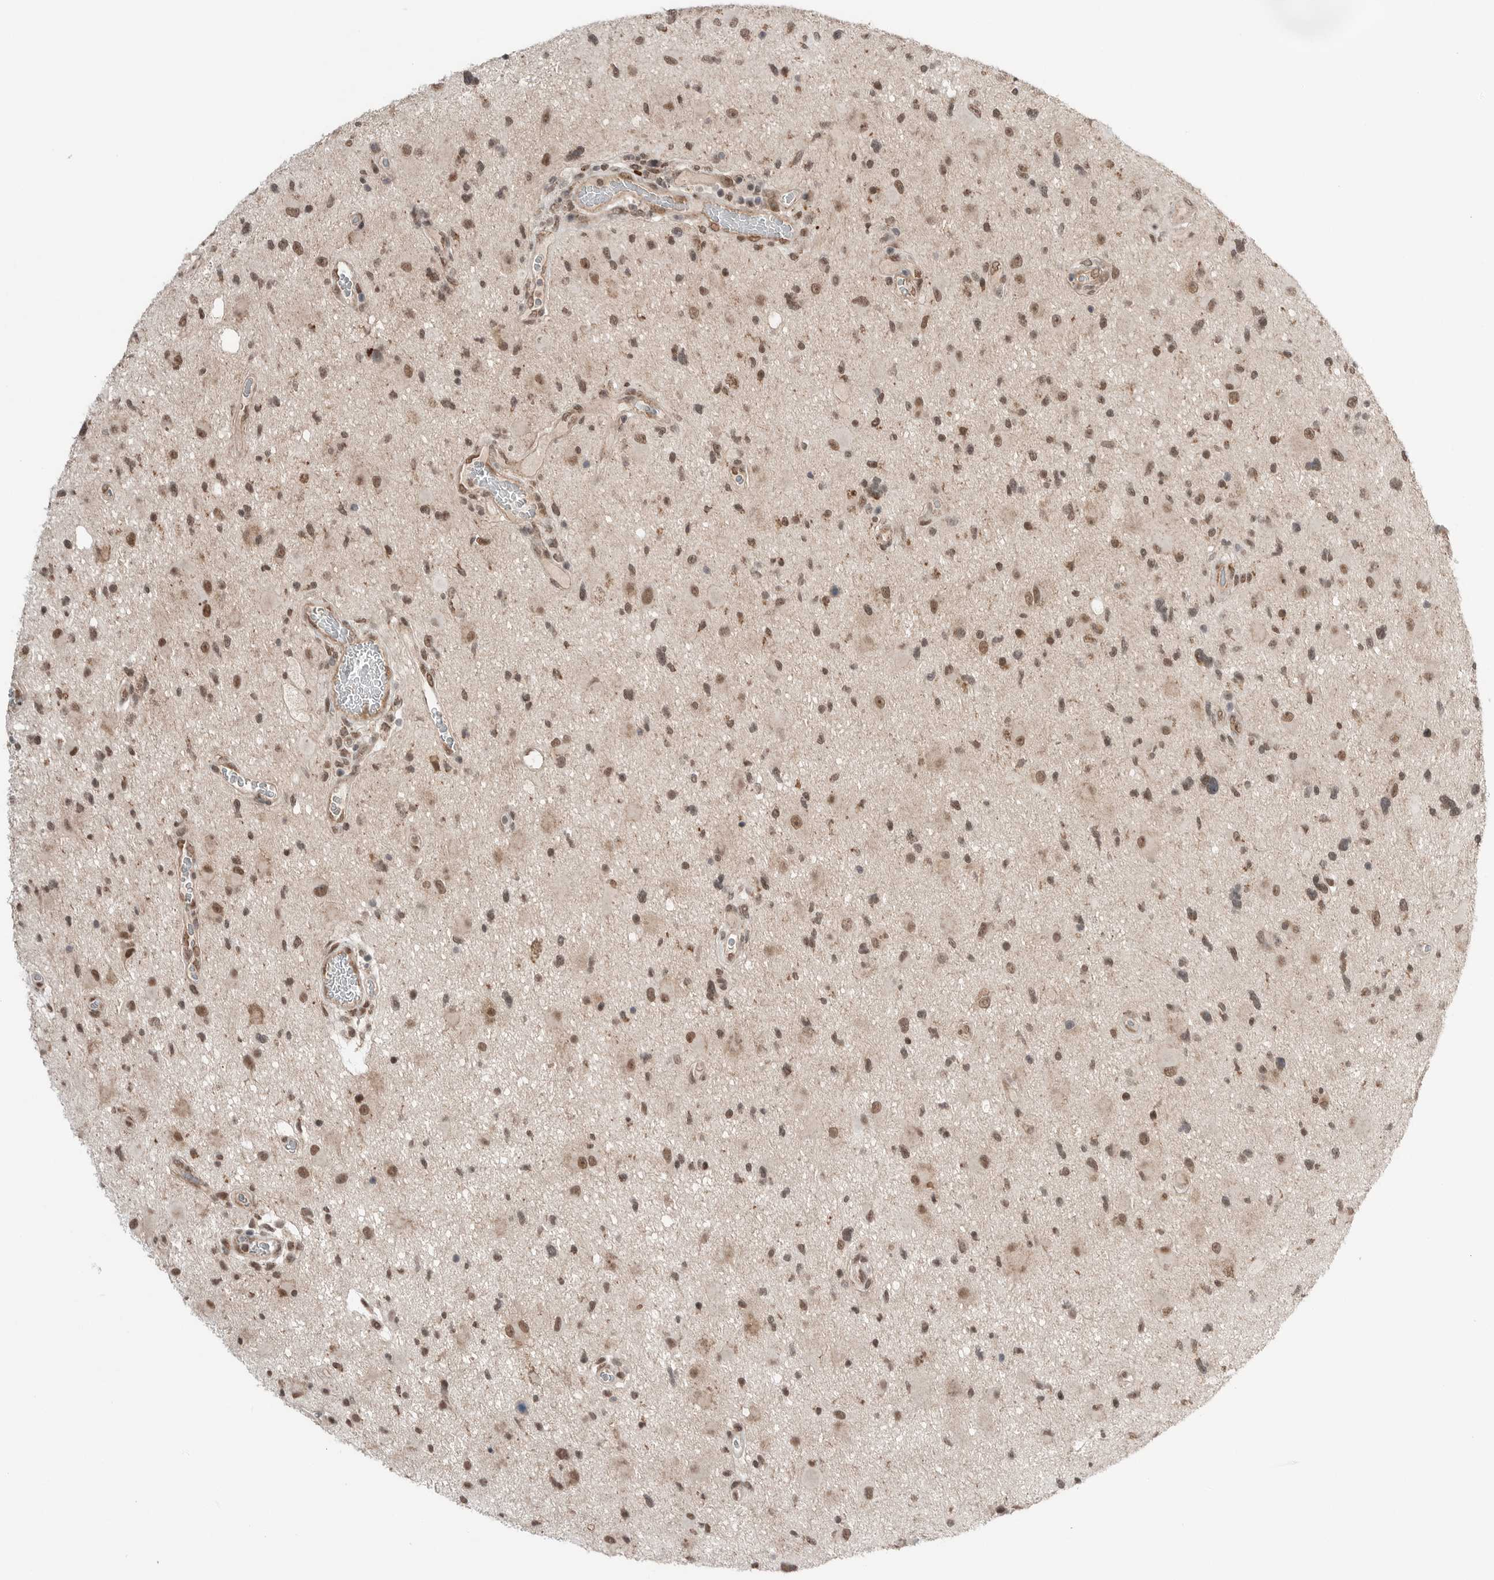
{"staining": {"intensity": "moderate", "quantity": ">75%", "location": "nuclear"}, "tissue": "glioma", "cell_type": "Tumor cells", "image_type": "cancer", "snomed": [{"axis": "morphology", "description": "Glioma, malignant, High grade"}, {"axis": "topography", "description": "Brain"}], "caption": "Glioma stained for a protein (brown) demonstrates moderate nuclear positive expression in approximately >75% of tumor cells.", "gene": "NTAQ1", "patient": {"sex": "male", "age": 33}}